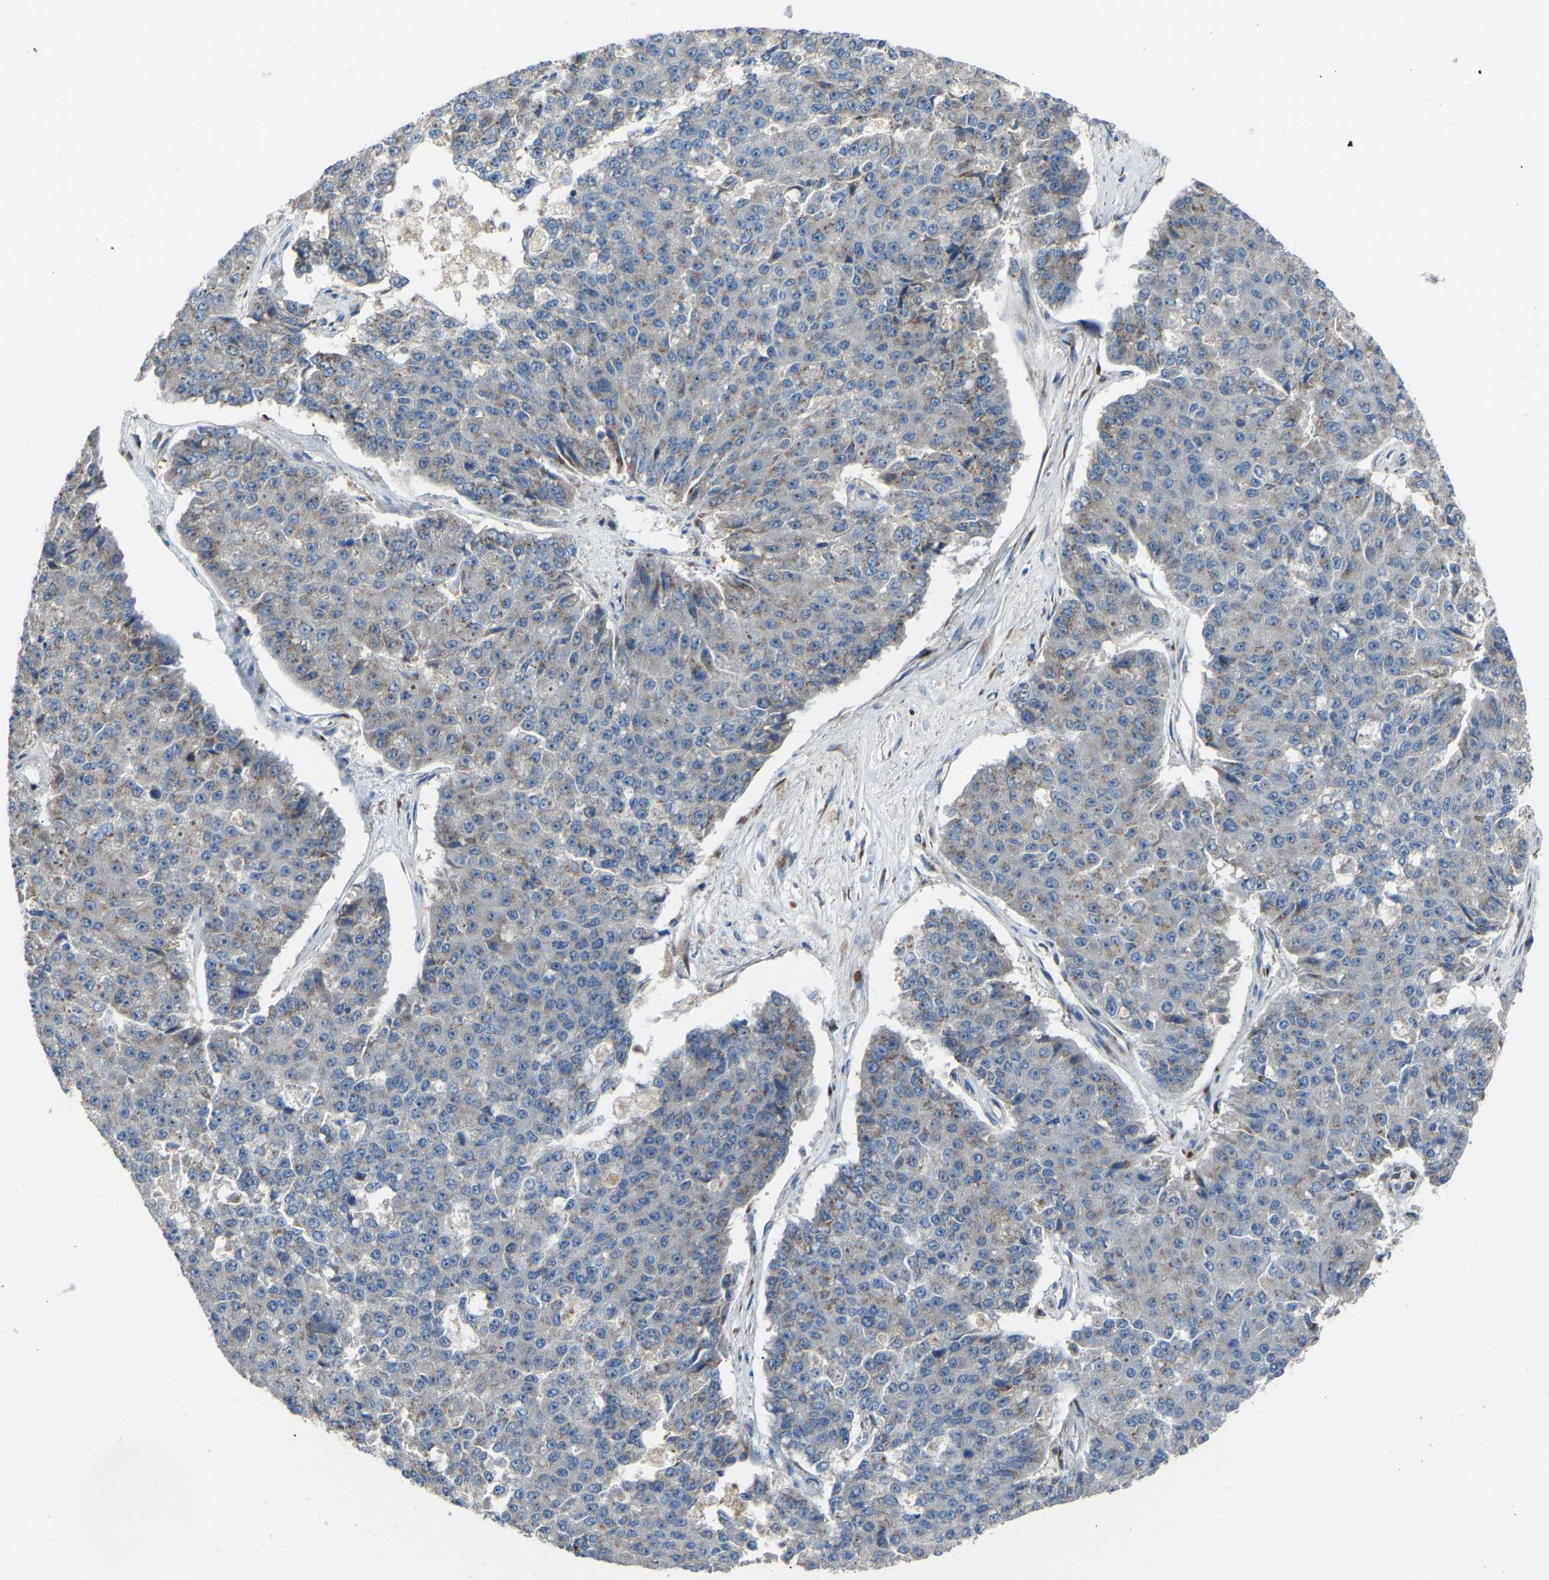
{"staining": {"intensity": "weak", "quantity": "25%-75%", "location": "cytoplasmic/membranous"}, "tissue": "pancreatic cancer", "cell_type": "Tumor cells", "image_type": "cancer", "snomed": [{"axis": "morphology", "description": "Adenocarcinoma, NOS"}, {"axis": "topography", "description": "Pancreas"}], "caption": "Pancreatic cancer stained for a protein (brown) reveals weak cytoplasmic/membranous positive positivity in about 25%-75% of tumor cells.", "gene": "CANT1", "patient": {"sex": "male", "age": 50}}